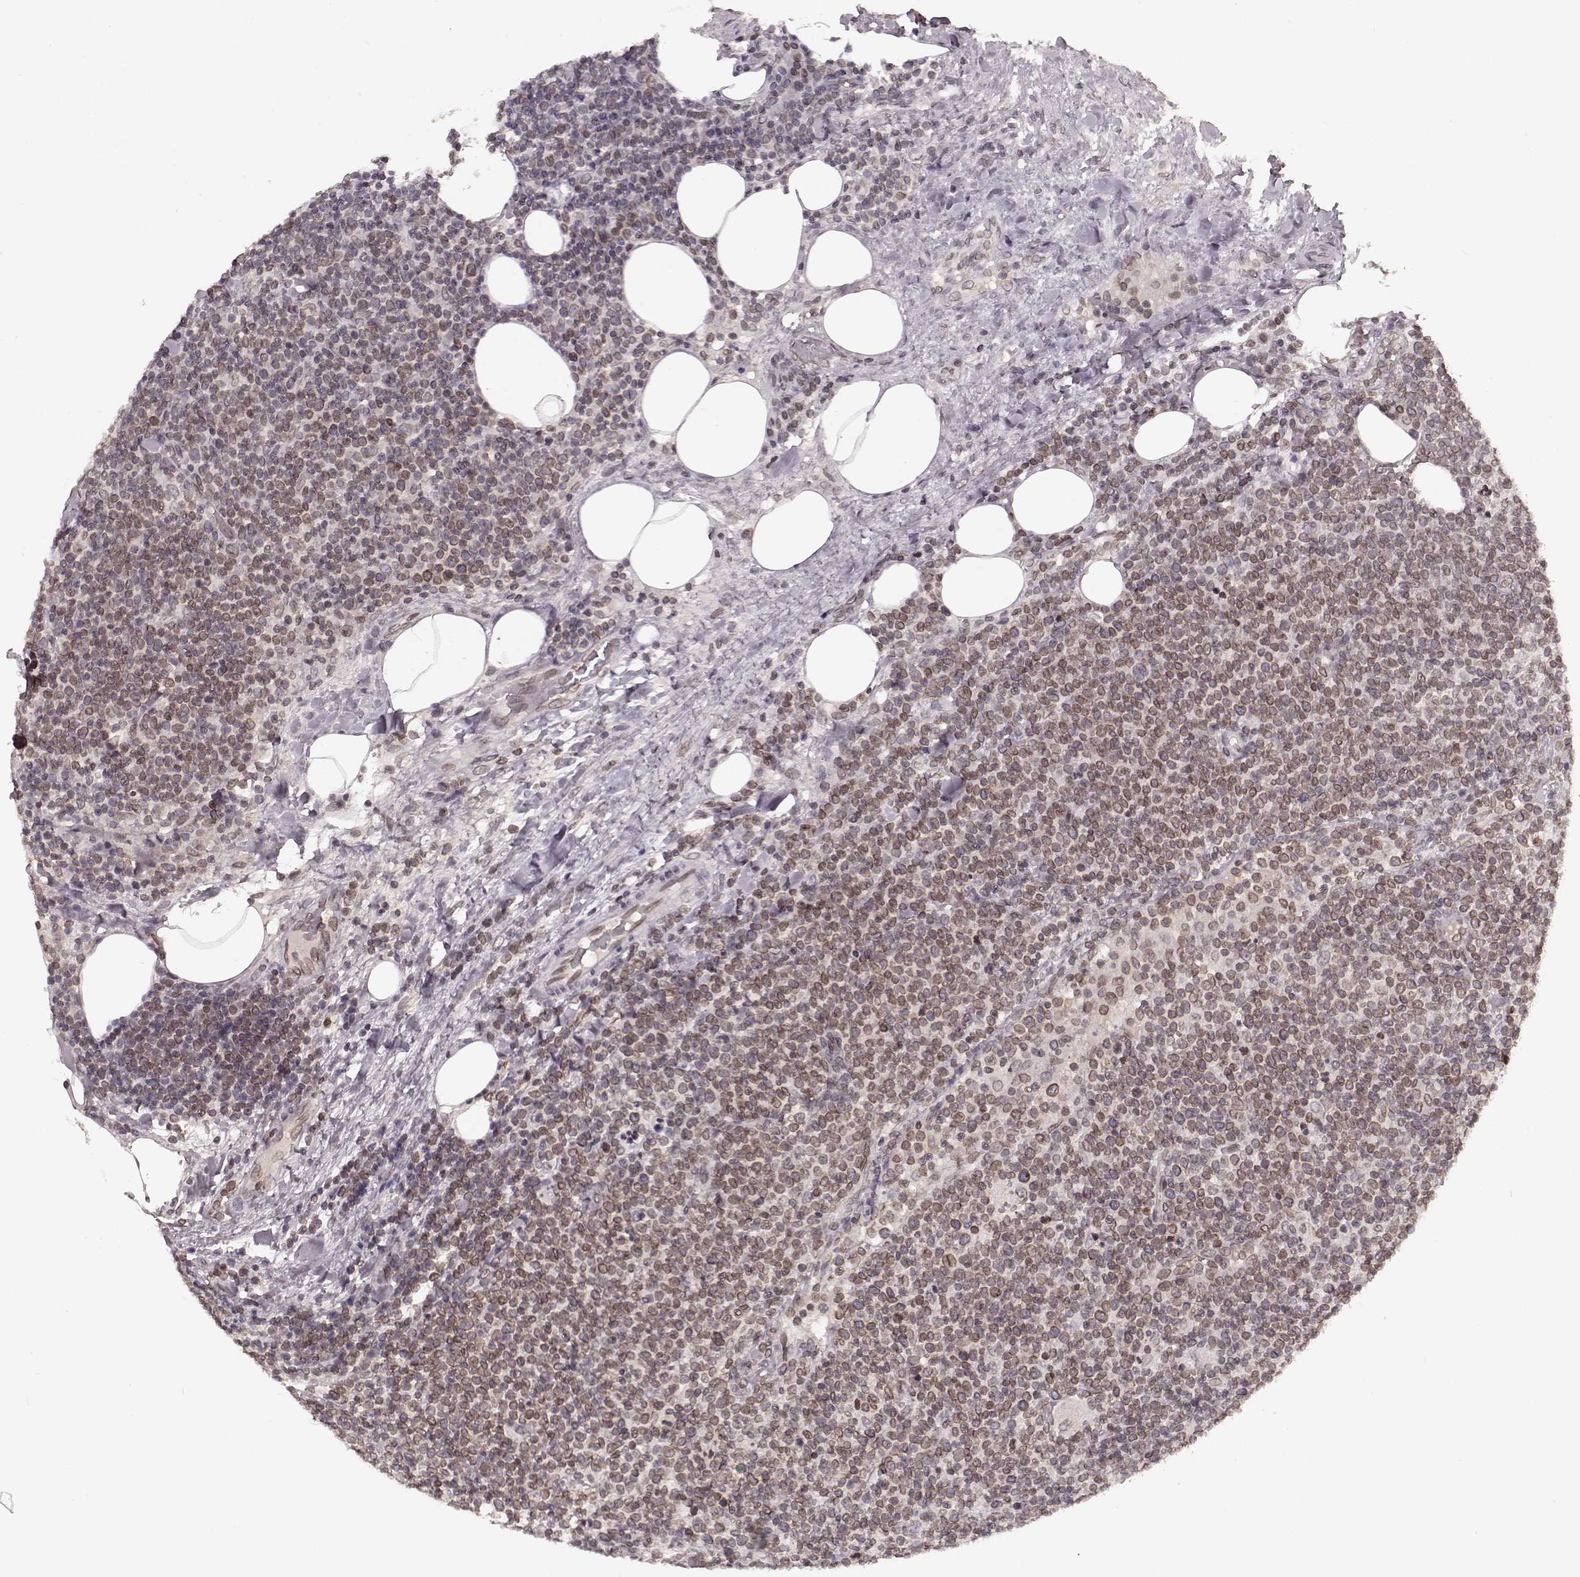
{"staining": {"intensity": "moderate", "quantity": ">75%", "location": "cytoplasmic/membranous,nuclear"}, "tissue": "lymphoma", "cell_type": "Tumor cells", "image_type": "cancer", "snomed": [{"axis": "morphology", "description": "Malignant lymphoma, non-Hodgkin's type, High grade"}, {"axis": "topography", "description": "Lymph node"}], "caption": "About >75% of tumor cells in lymphoma demonstrate moderate cytoplasmic/membranous and nuclear protein positivity as visualized by brown immunohistochemical staining.", "gene": "DCAF12", "patient": {"sex": "male", "age": 61}}